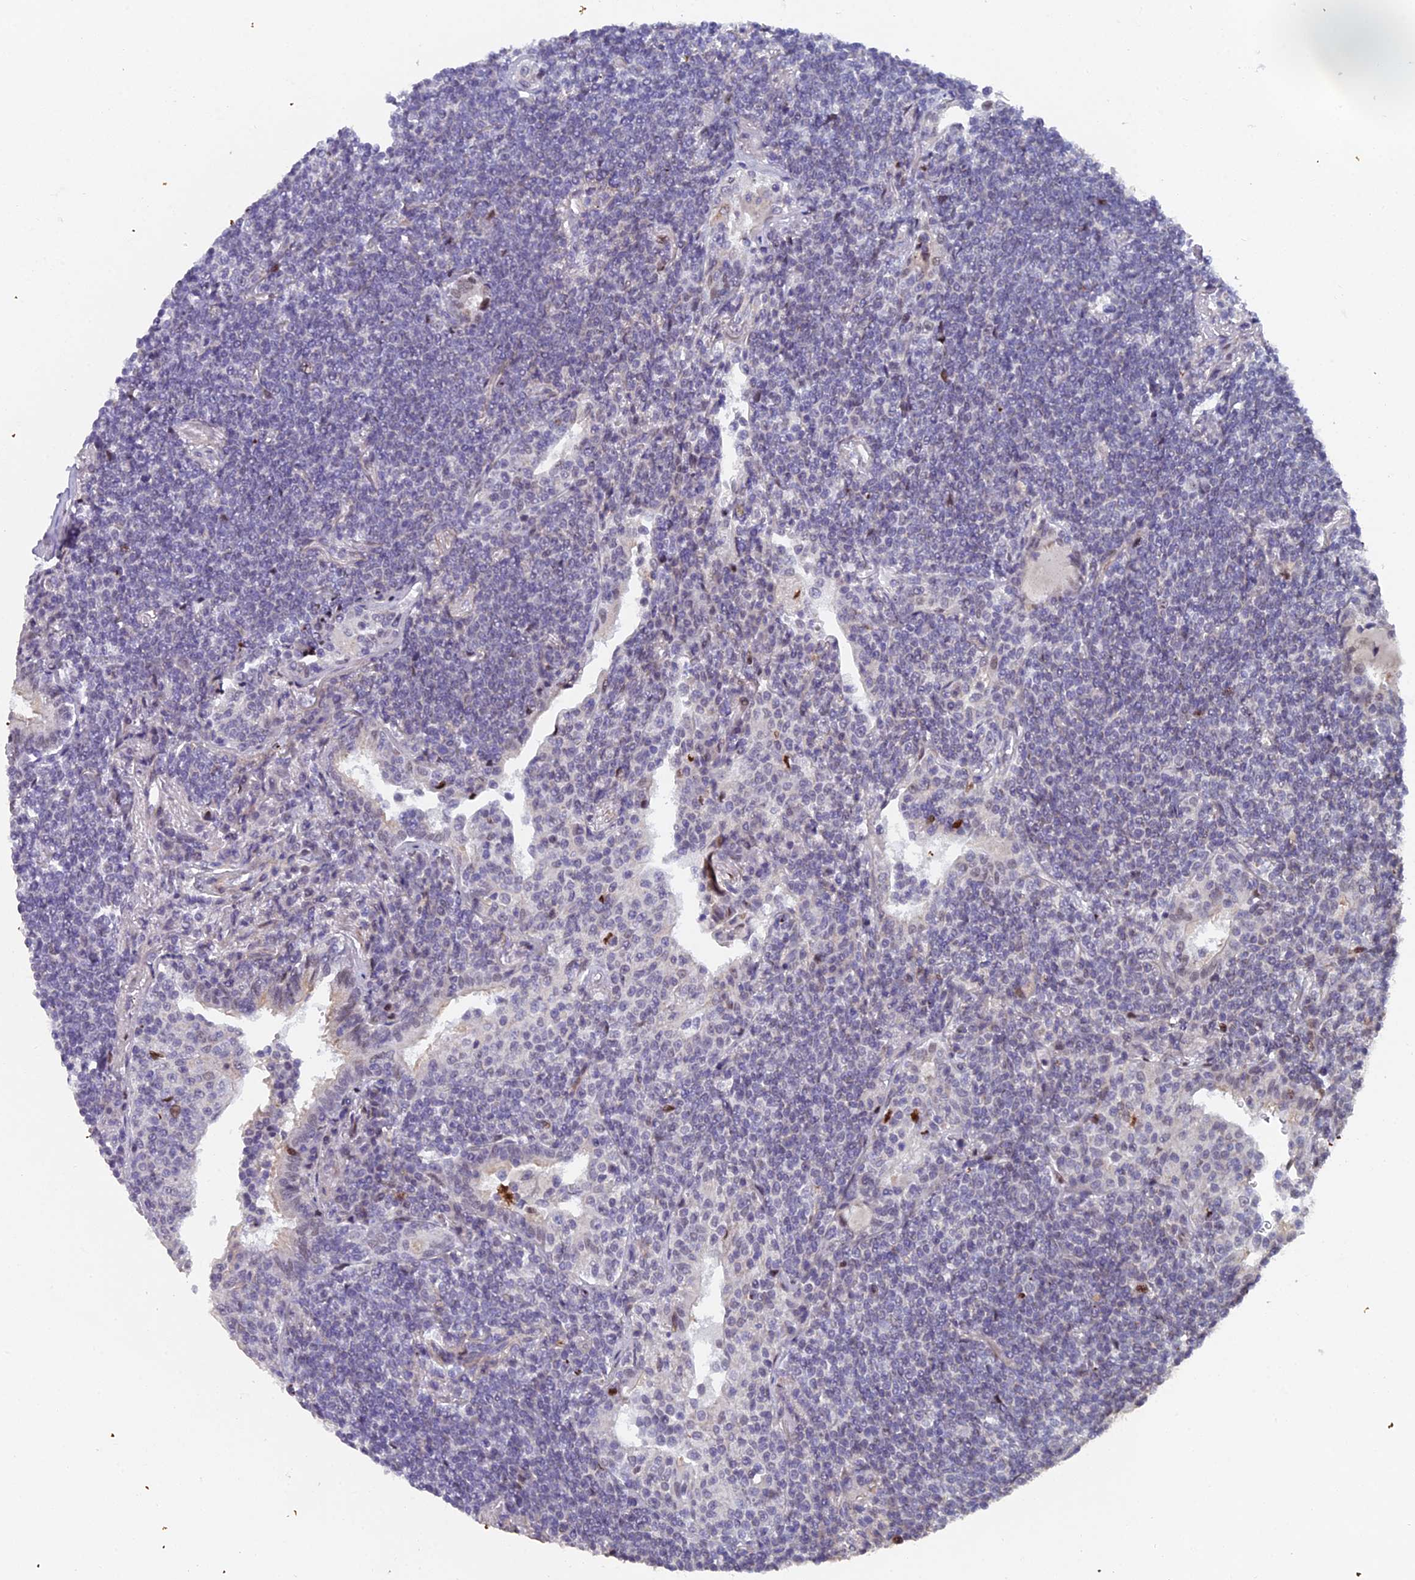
{"staining": {"intensity": "negative", "quantity": "none", "location": "none"}, "tissue": "lymphoma", "cell_type": "Tumor cells", "image_type": "cancer", "snomed": [{"axis": "morphology", "description": "Malignant lymphoma, non-Hodgkin's type, Low grade"}, {"axis": "topography", "description": "Lung"}], "caption": "Image shows no significant protein positivity in tumor cells of lymphoma. (DAB immunohistochemistry visualized using brightfield microscopy, high magnification).", "gene": "XKR9", "patient": {"sex": "female", "age": 71}}